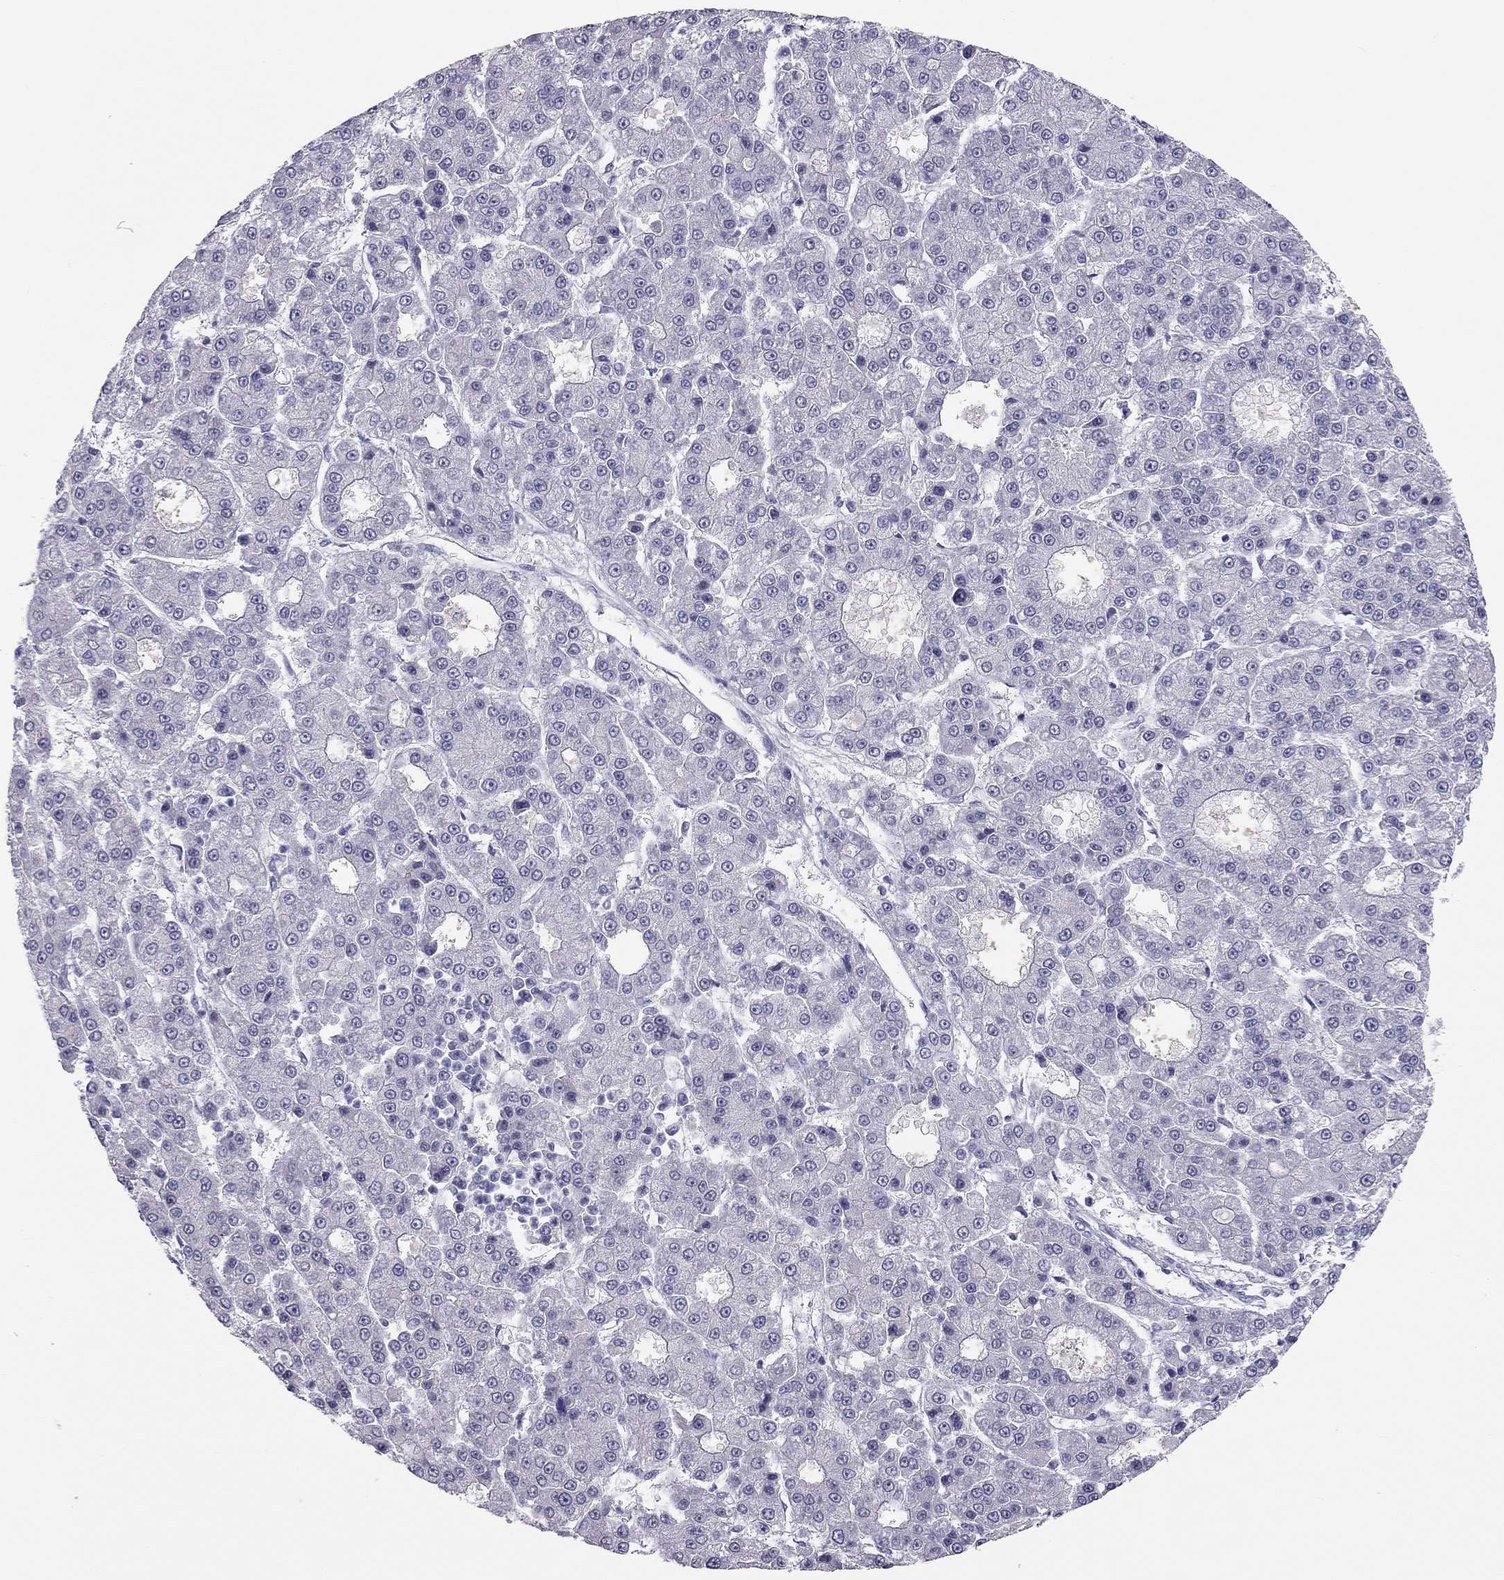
{"staining": {"intensity": "negative", "quantity": "none", "location": "none"}, "tissue": "liver cancer", "cell_type": "Tumor cells", "image_type": "cancer", "snomed": [{"axis": "morphology", "description": "Carcinoma, Hepatocellular, NOS"}, {"axis": "topography", "description": "Liver"}], "caption": "Tumor cells show no significant expression in liver cancer (hepatocellular carcinoma).", "gene": "KLRG1", "patient": {"sex": "male", "age": 70}}